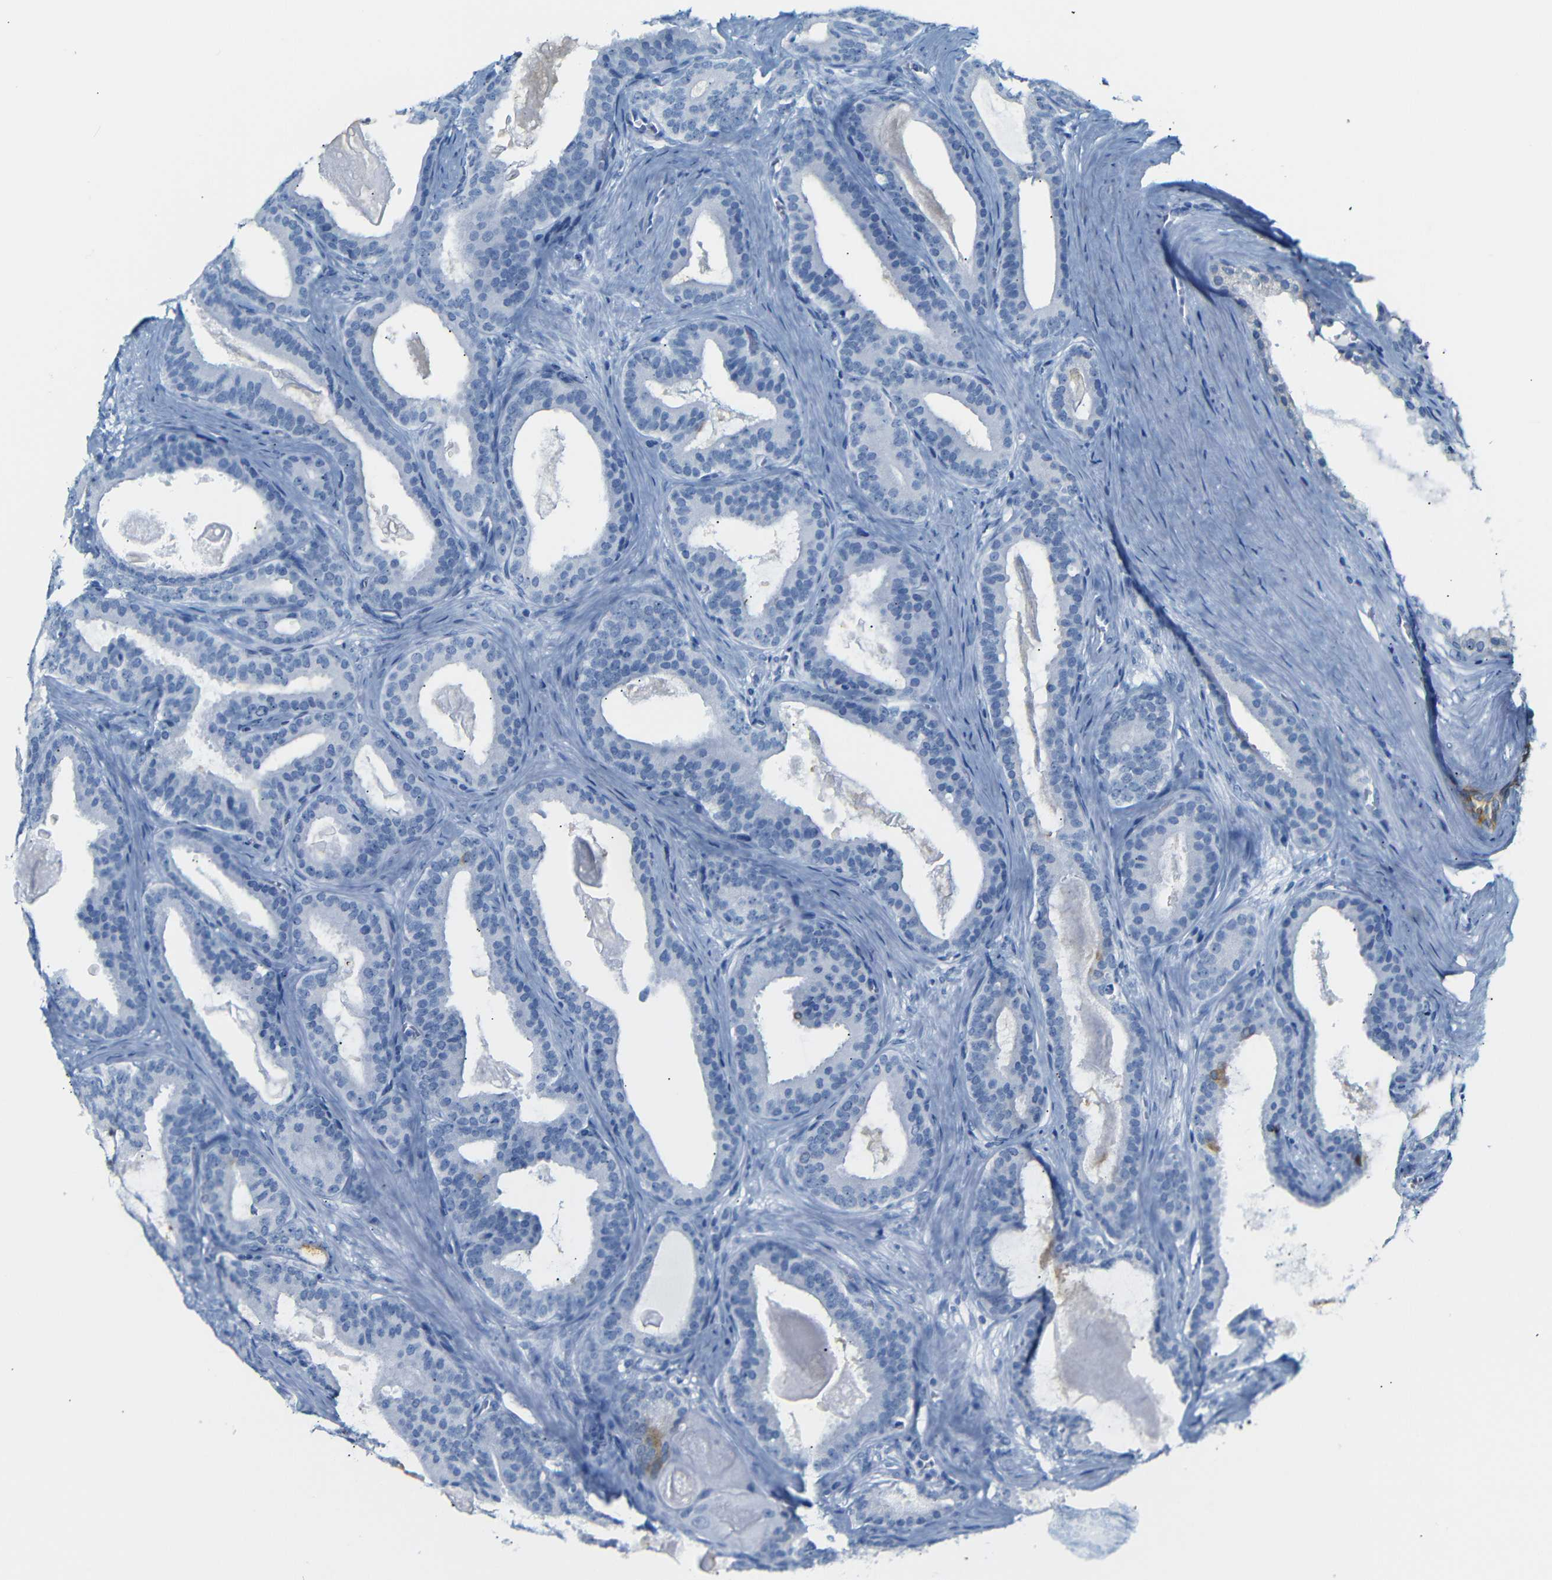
{"staining": {"intensity": "moderate", "quantity": "<25%", "location": "cytoplasmic/membranous"}, "tissue": "prostate cancer", "cell_type": "Tumor cells", "image_type": "cancer", "snomed": [{"axis": "morphology", "description": "Adenocarcinoma, High grade"}, {"axis": "topography", "description": "Prostate"}], "caption": "Immunohistochemical staining of human prostate adenocarcinoma (high-grade) exhibits low levels of moderate cytoplasmic/membranous protein expression in about <25% of tumor cells.", "gene": "DYNAP", "patient": {"sex": "male", "age": 60}}